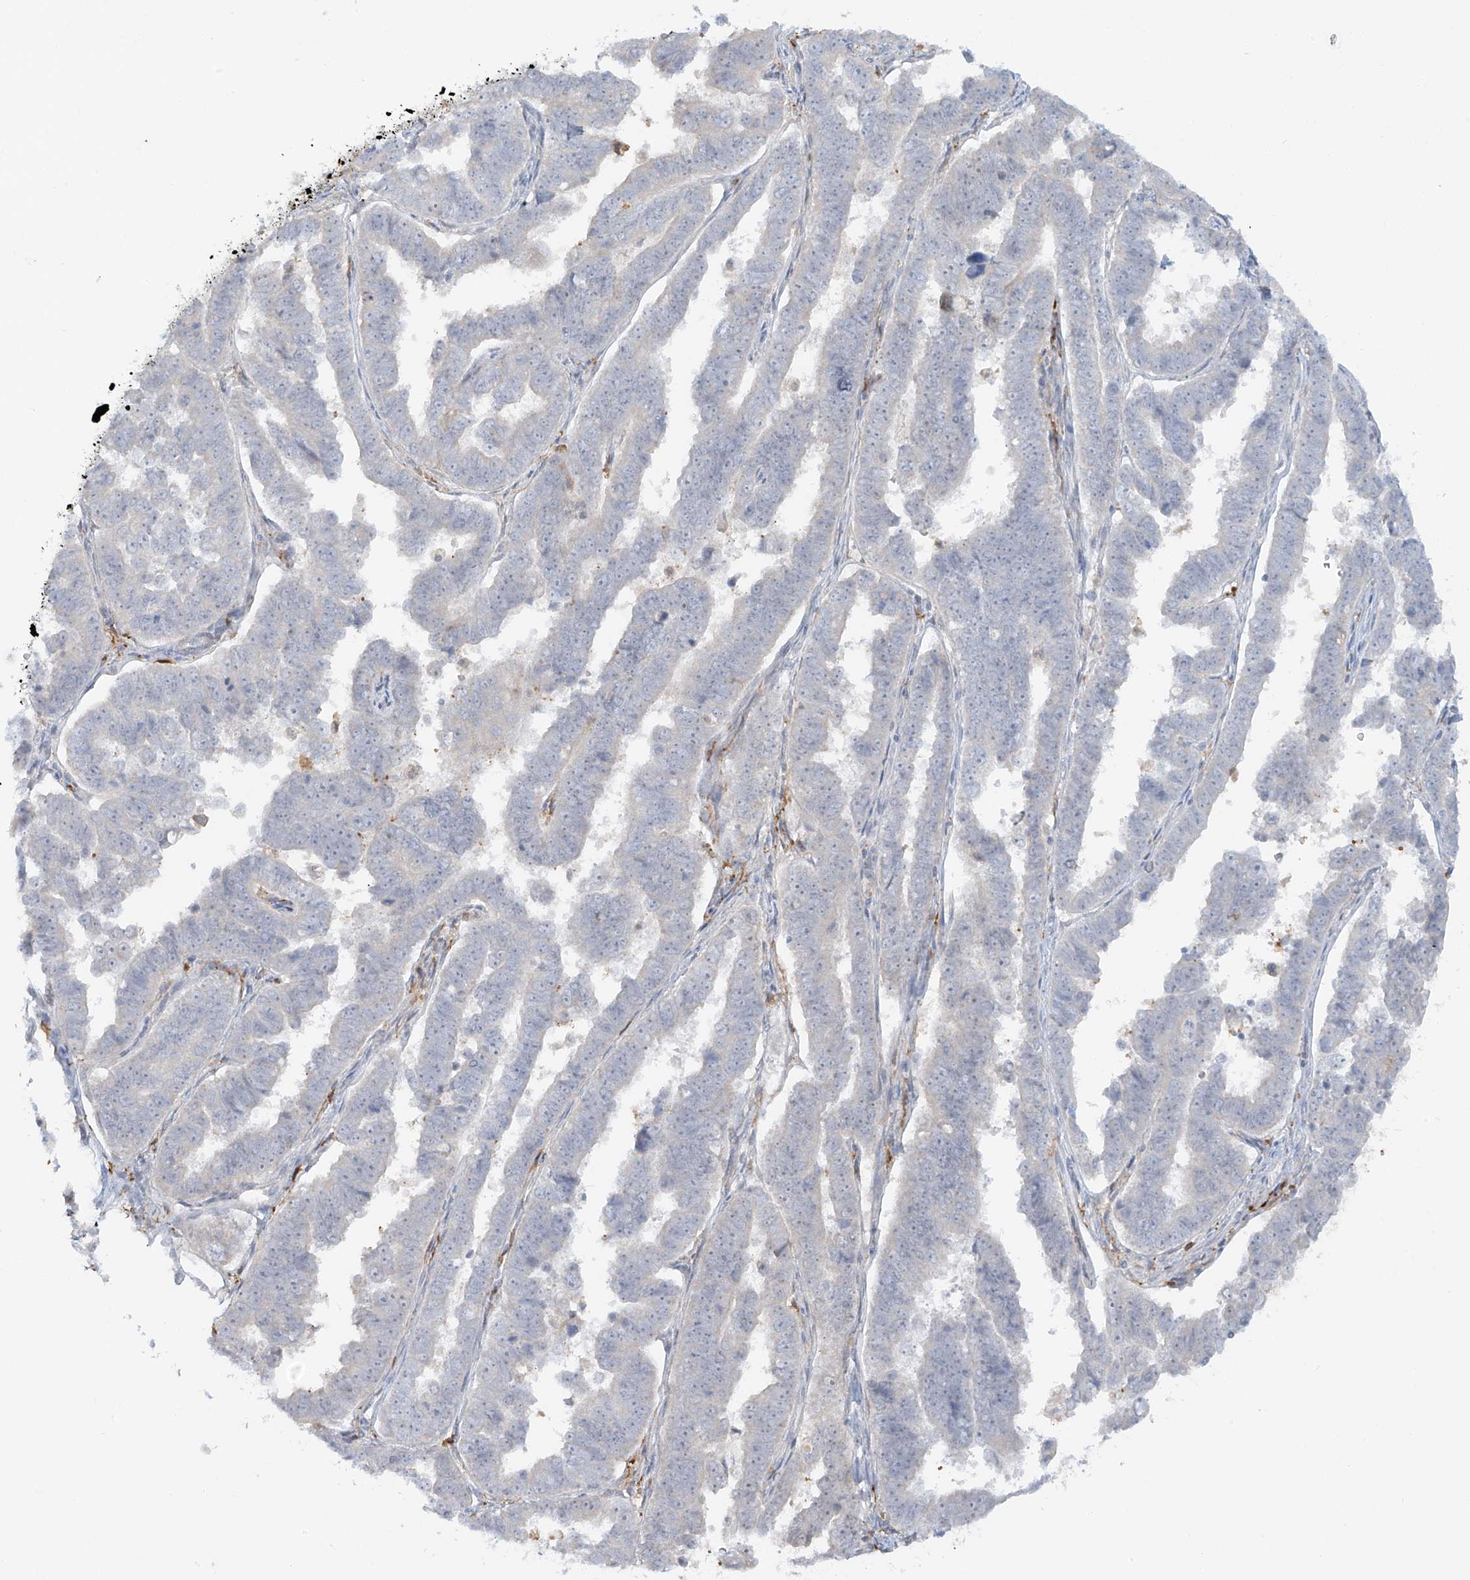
{"staining": {"intensity": "negative", "quantity": "none", "location": "none"}, "tissue": "endometrial cancer", "cell_type": "Tumor cells", "image_type": "cancer", "snomed": [{"axis": "morphology", "description": "Adenocarcinoma, NOS"}, {"axis": "topography", "description": "Endometrium"}], "caption": "A micrograph of endometrial cancer (adenocarcinoma) stained for a protein demonstrates no brown staining in tumor cells. The staining is performed using DAB (3,3'-diaminobenzidine) brown chromogen with nuclei counter-stained in using hematoxylin.", "gene": "UPK1B", "patient": {"sex": "female", "age": 75}}